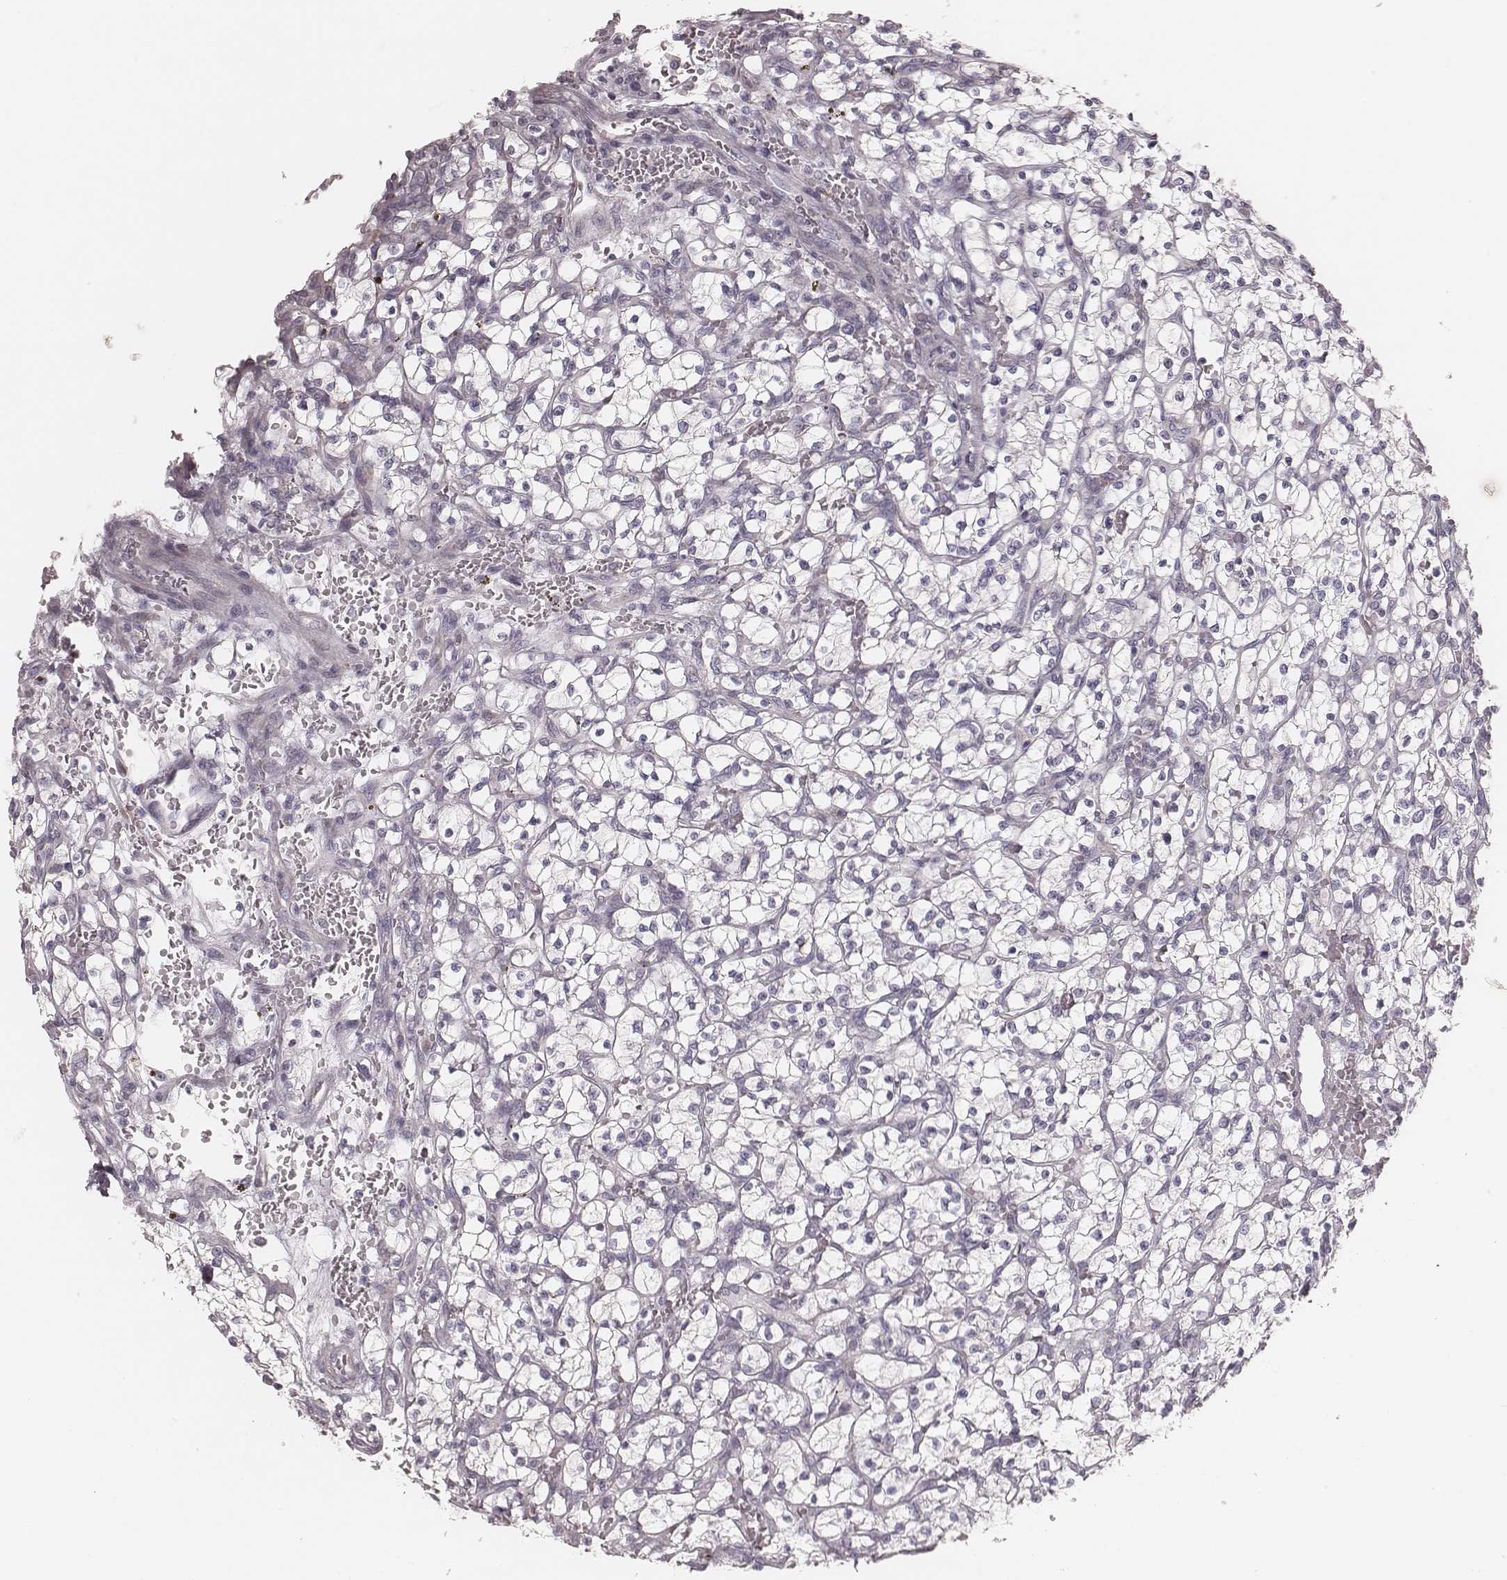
{"staining": {"intensity": "negative", "quantity": "none", "location": "none"}, "tissue": "renal cancer", "cell_type": "Tumor cells", "image_type": "cancer", "snomed": [{"axis": "morphology", "description": "Adenocarcinoma, NOS"}, {"axis": "topography", "description": "Kidney"}], "caption": "The immunohistochemistry photomicrograph has no significant expression in tumor cells of renal cancer (adenocarcinoma) tissue.", "gene": "KIF5C", "patient": {"sex": "female", "age": 64}}